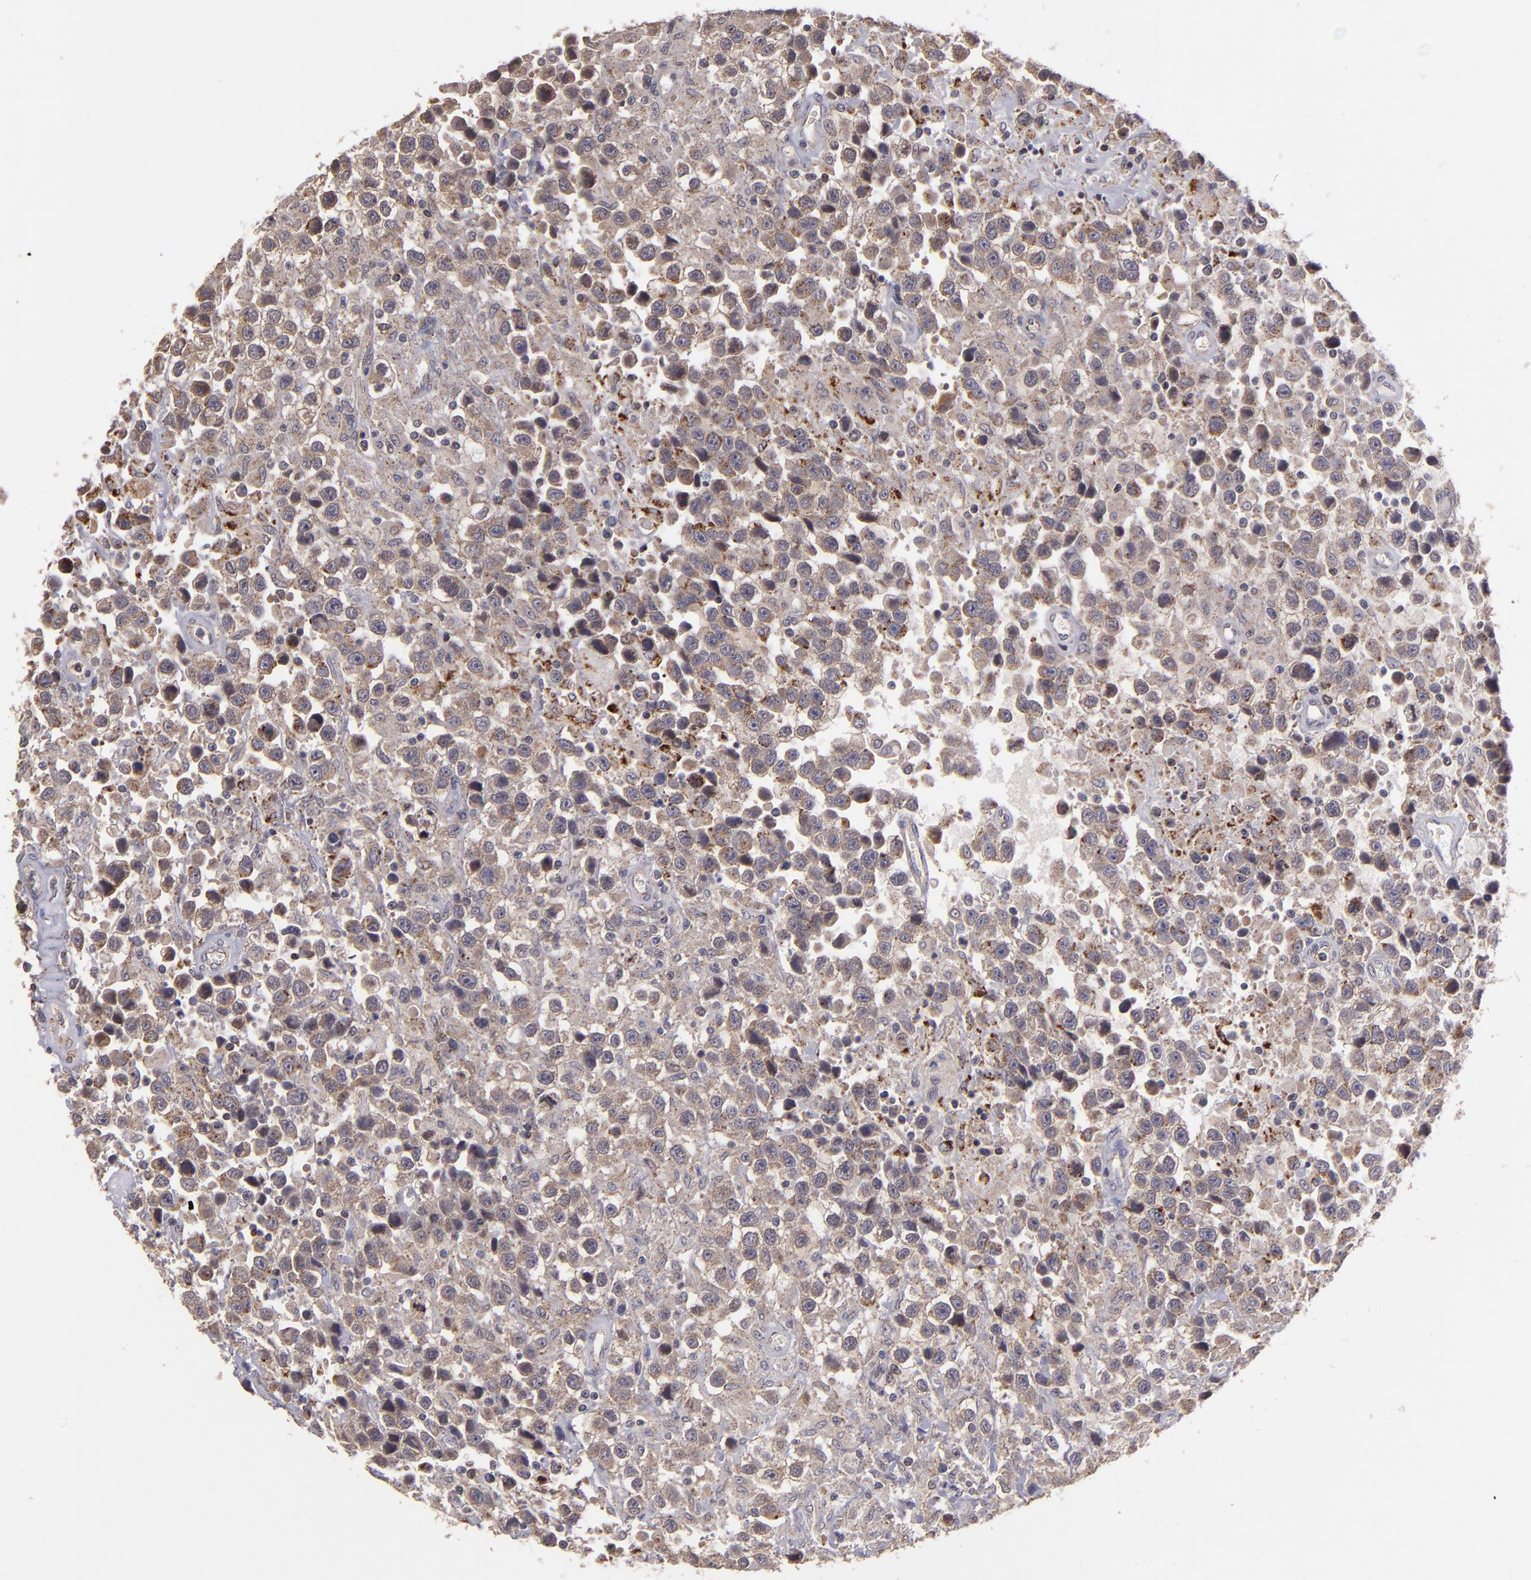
{"staining": {"intensity": "moderate", "quantity": ">75%", "location": "cytoplasmic/membranous"}, "tissue": "testis cancer", "cell_type": "Tumor cells", "image_type": "cancer", "snomed": [{"axis": "morphology", "description": "Seminoma, NOS"}, {"axis": "topography", "description": "Testis"}], "caption": "The histopathology image exhibits a brown stain indicating the presence of a protein in the cytoplasmic/membranous of tumor cells in testis cancer (seminoma).", "gene": "ZFYVE1", "patient": {"sex": "male", "age": 43}}